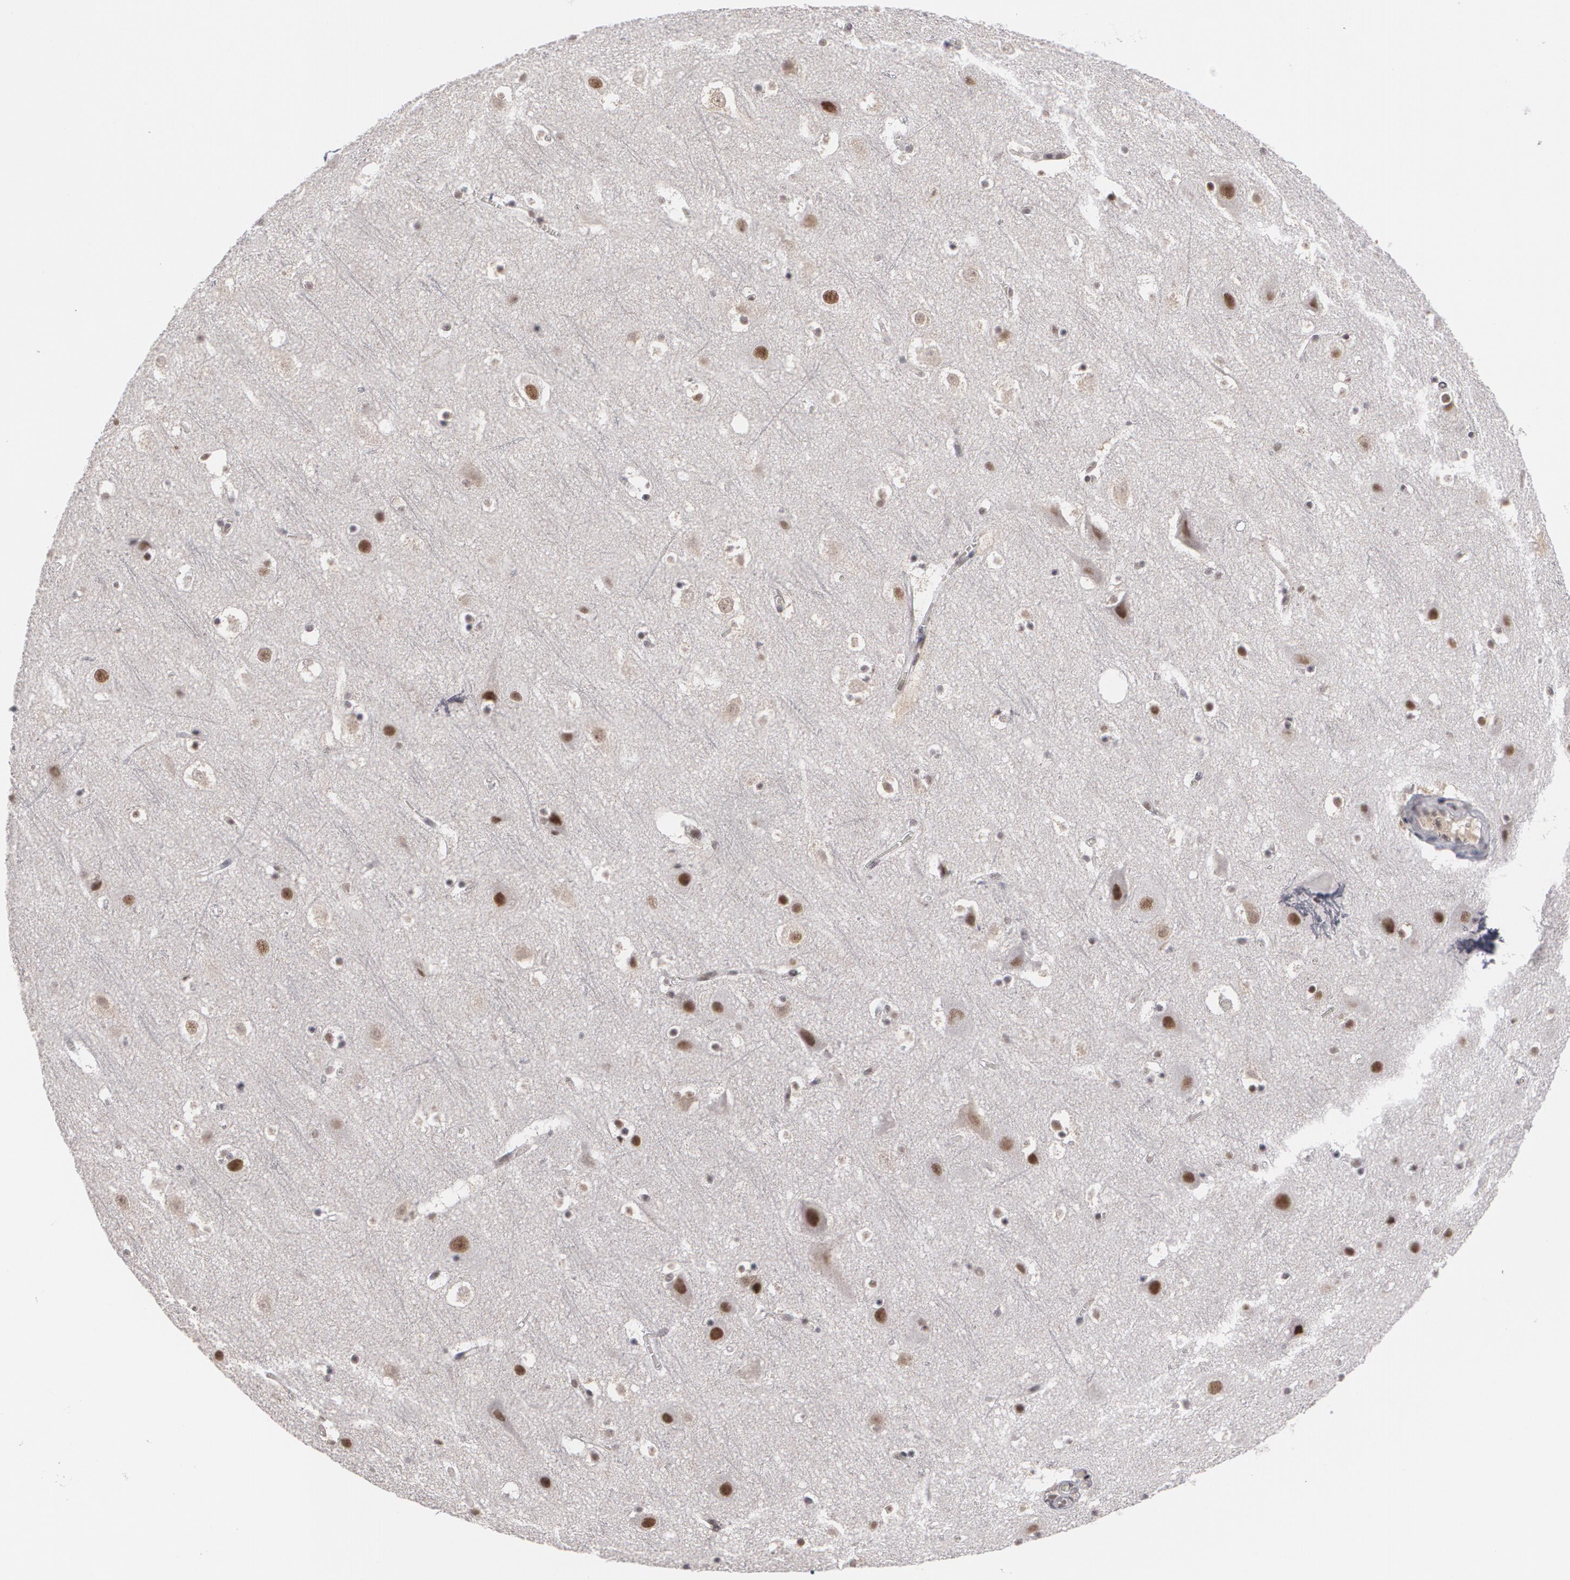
{"staining": {"intensity": "weak", "quantity": ">75%", "location": "cytoplasmic/membranous"}, "tissue": "cerebral cortex", "cell_type": "Endothelial cells", "image_type": "normal", "snomed": [{"axis": "morphology", "description": "Normal tissue, NOS"}, {"axis": "topography", "description": "Cerebral cortex"}], "caption": "The photomicrograph displays staining of benign cerebral cortex, revealing weak cytoplasmic/membranous protein positivity (brown color) within endothelial cells. (brown staining indicates protein expression, while blue staining denotes nuclei).", "gene": "INTS6L", "patient": {"sex": "male", "age": 45}}